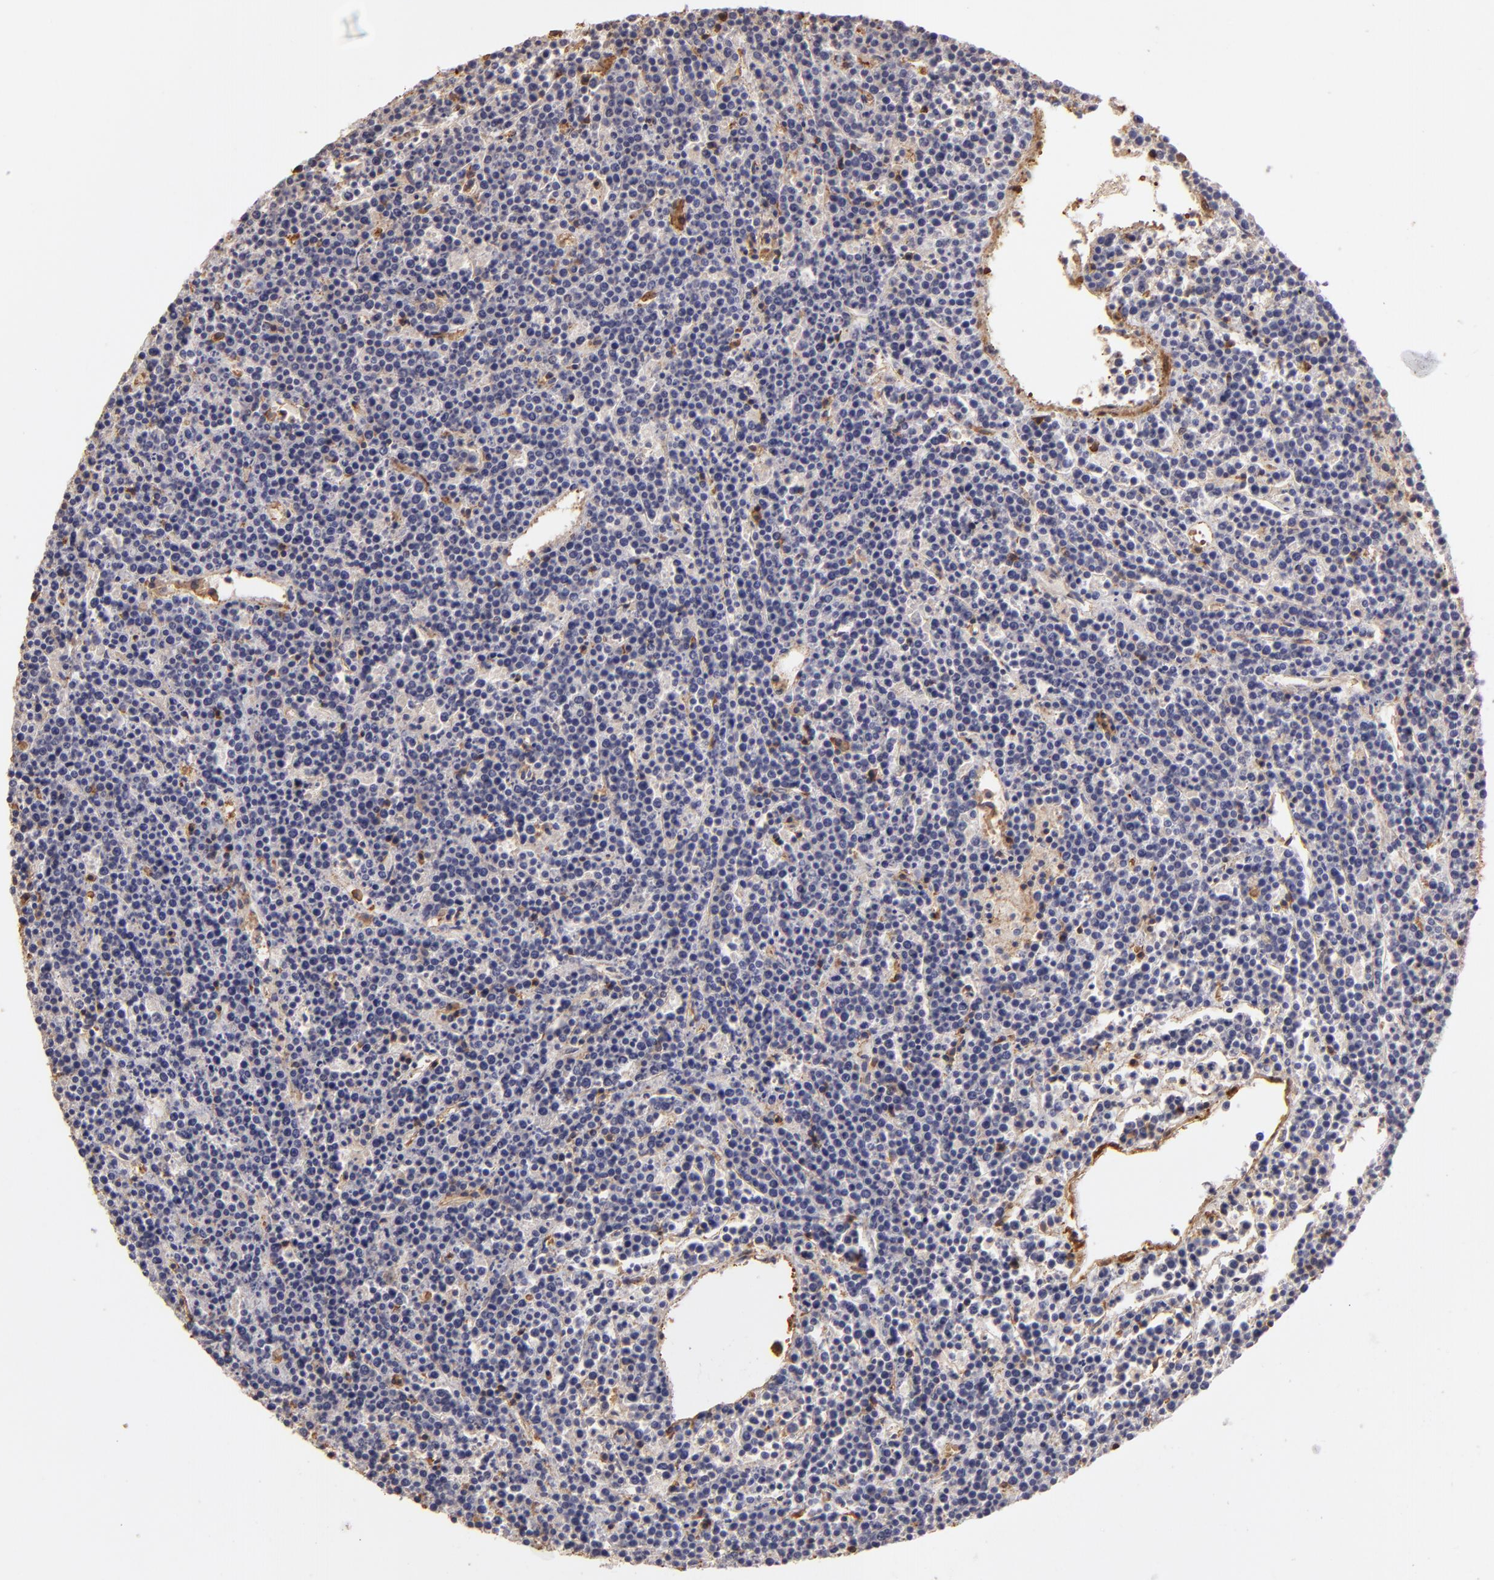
{"staining": {"intensity": "negative", "quantity": "none", "location": "none"}, "tissue": "lymphoma", "cell_type": "Tumor cells", "image_type": "cancer", "snomed": [{"axis": "morphology", "description": "Malignant lymphoma, non-Hodgkin's type, High grade"}, {"axis": "topography", "description": "Ovary"}], "caption": "High power microscopy histopathology image of an immunohistochemistry (IHC) image of lymphoma, revealing no significant positivity in tumor cells. Brightfield microscopy of IHC stained with DAB (3,3'-diaminobenzidine) (brown) and hematoxylin (blue), captured at high magnification.", "gene": "HSPB6", "patient": {"sex": "female", "age": 56}}